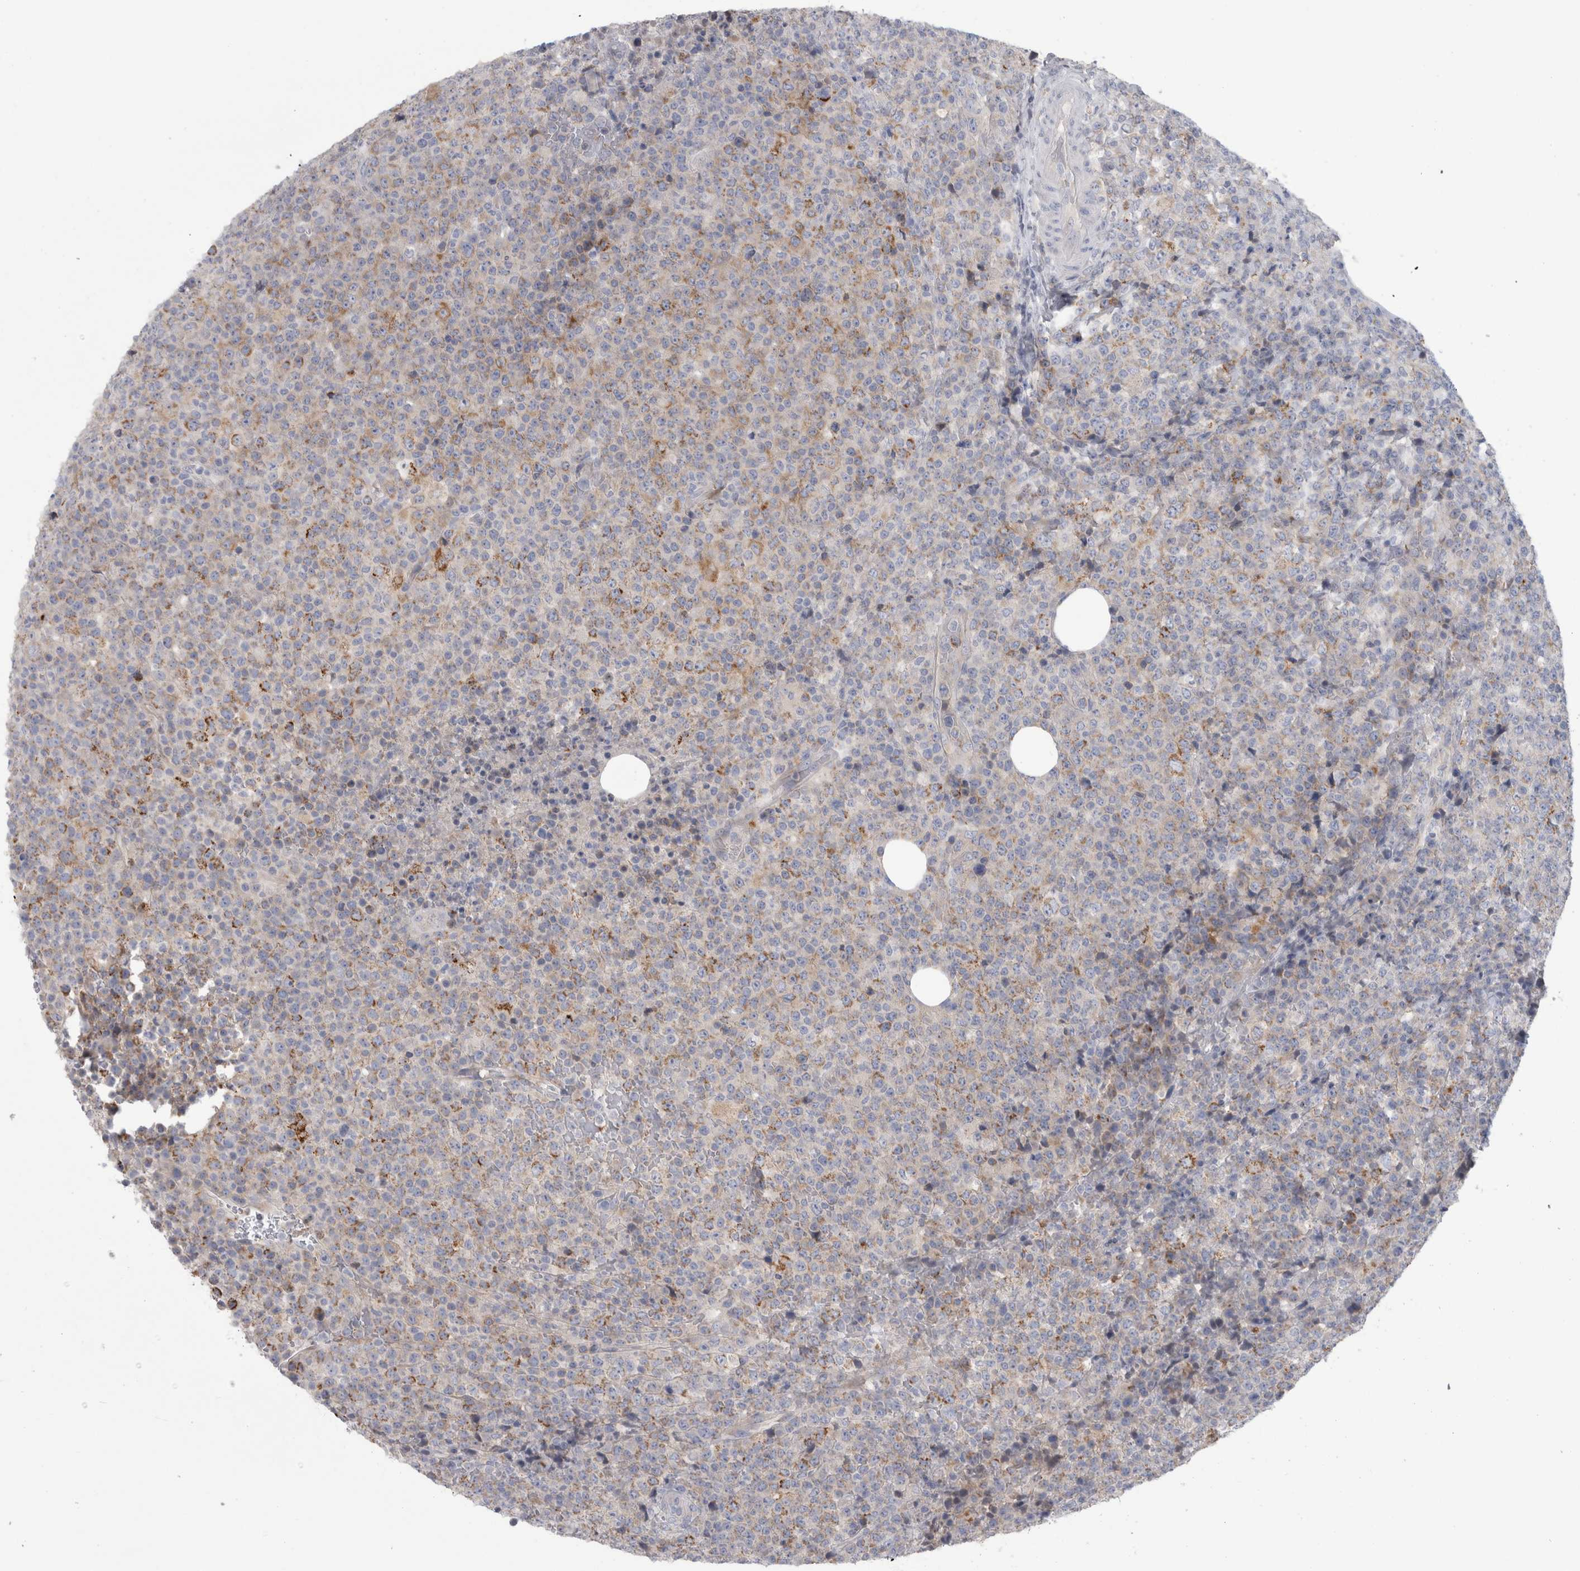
{"staining": {"intensity": "moderate", "quantity": "<25%", "location": "cytoplasmic/membranous"}, "tissue": "lymphoma", "cell_type": "Tumor cells", "image_type": "cancer", "snomed": [{"axis": "morphology", "description": "Malignant lymphoma, non-Hodgkin's type, High grade"}, {"axis": "topography", "description": "Lymph node"}], "caption": "Lymphoma tissue demonstrates moderate cytoplasmic/membranous positivity in approximately <25% of tumor cells", "gene": "GATM", "patient": {"sex": "male", "age": 13}}